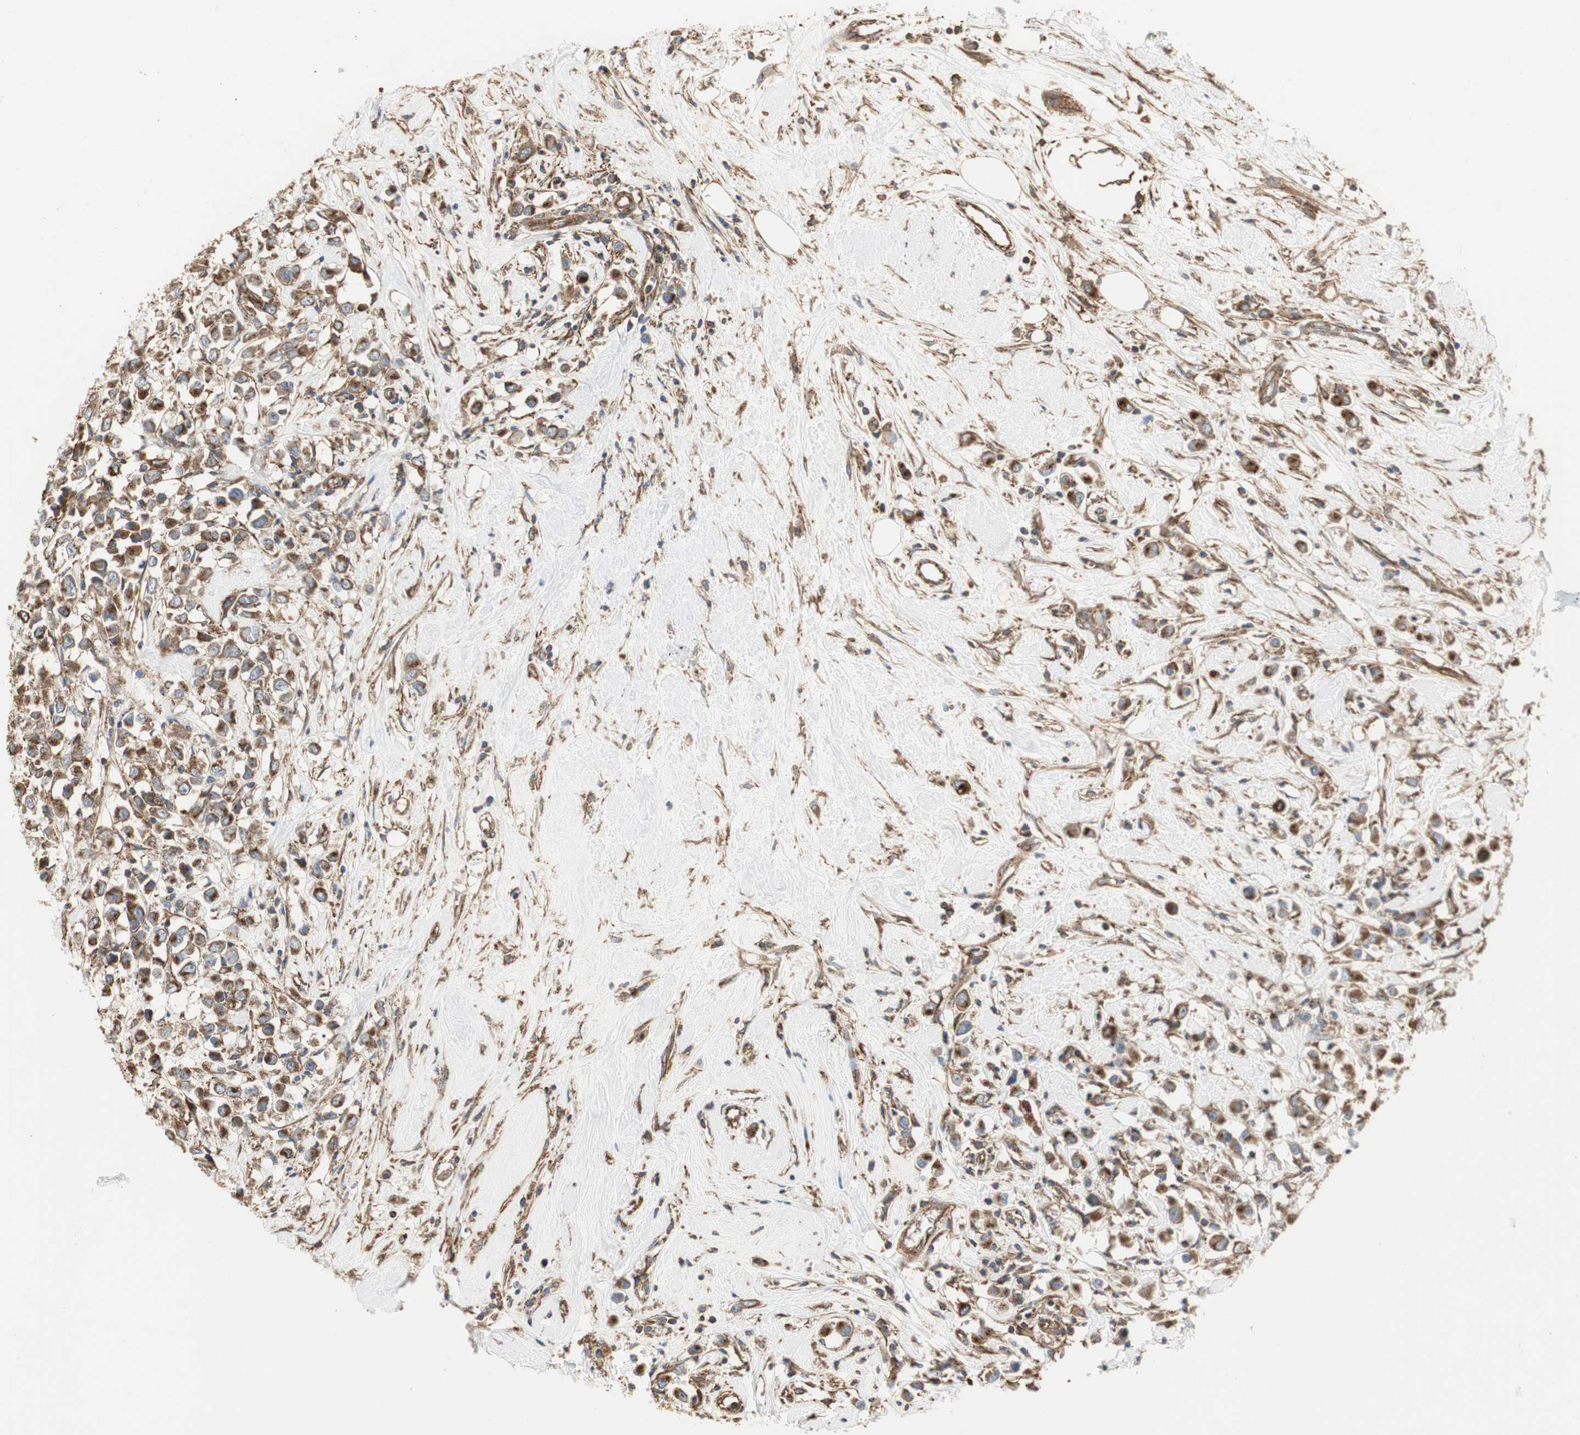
{"staining": {"intensity": "strong", "quantity": ">75%", "location": "cytoplasmic/membranous"}, "tissue": "breast cancer", "cell_type": "Tumor cells", "image_type": "cancer", "snomed": [{"axis": "morphology", "description": "Duct carcinoma"}, {"axis": "topography", "description": "Breast"}], "caption": "Breast cancer stained with a protein marker exhibits strong staining in tumor cells.", "gene": "H6PD", "patient": {"sex": "female", "age": 61}}